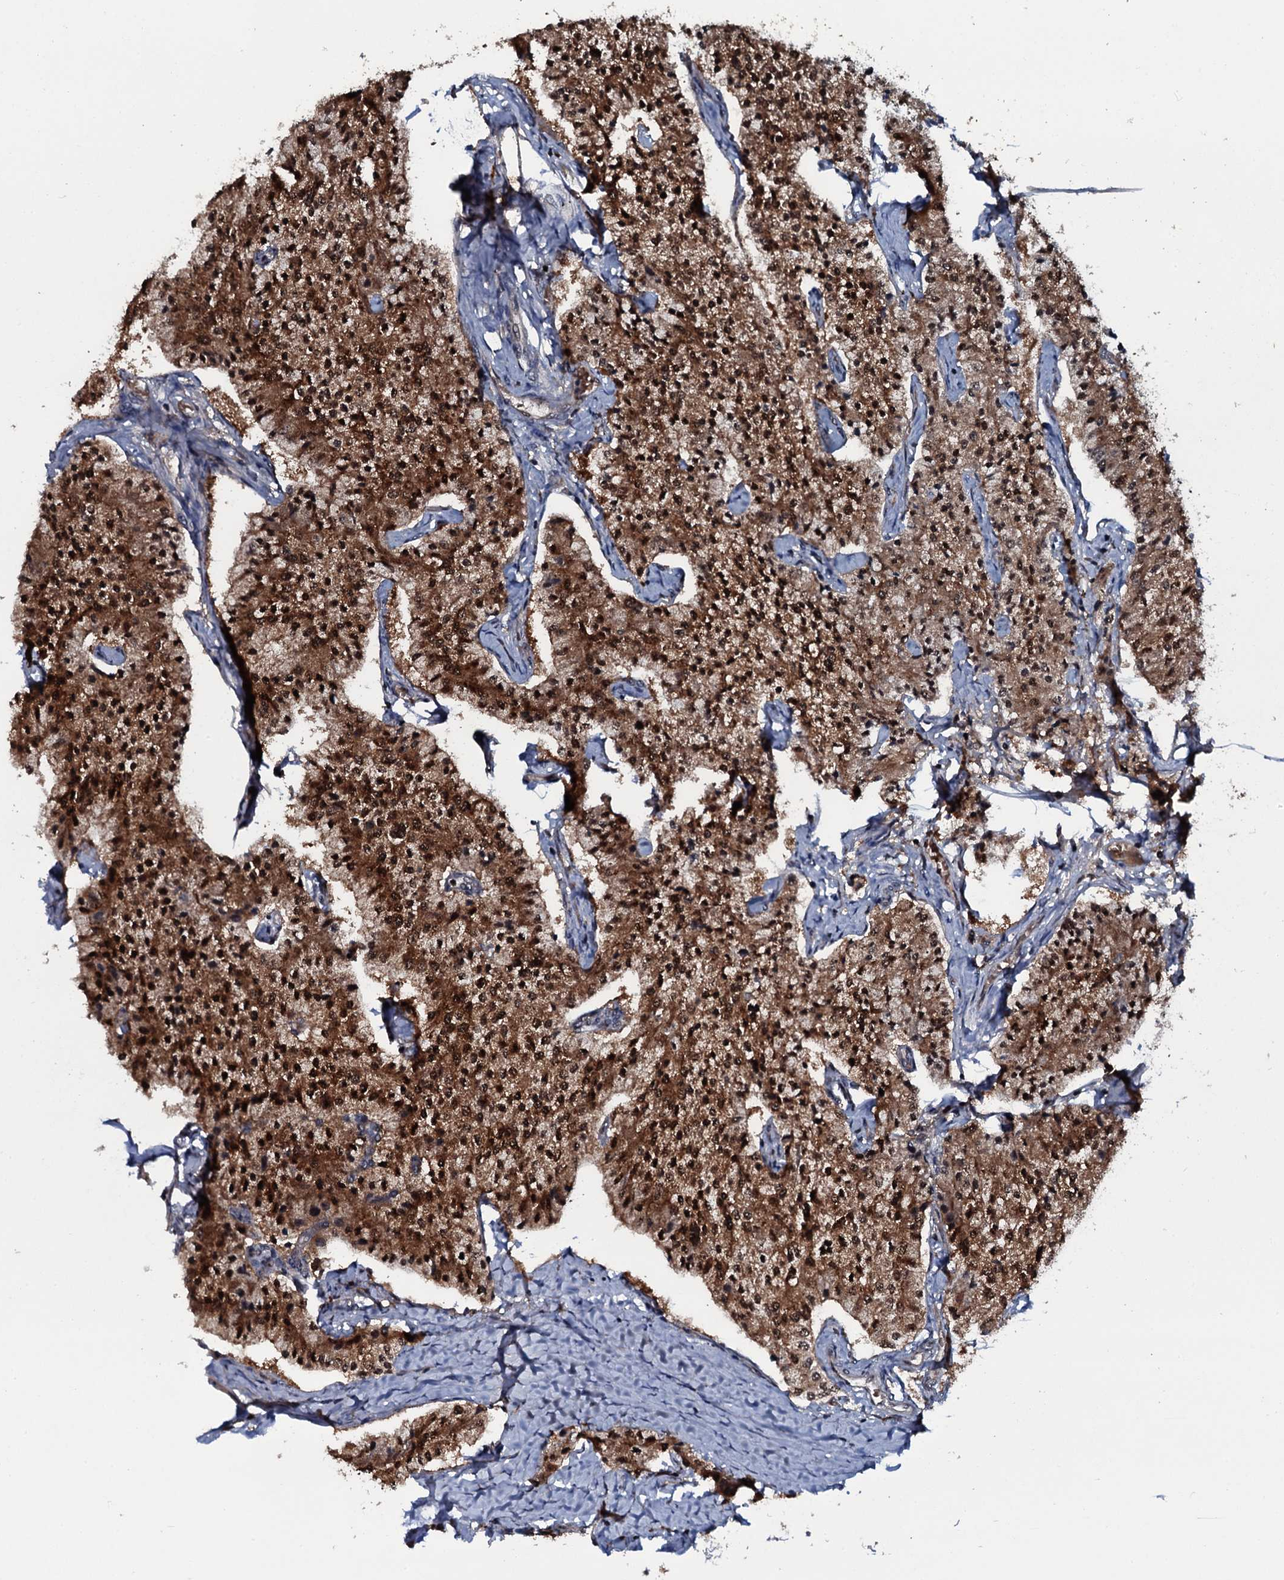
{"staining": {"intensity": "strong", "quantity": ">75%", "location": "cytoplasmic/membranous,nuclear"}, "tissue": "carcinoid", "cell_type": "Tumor cells", "image_type": "cancer", "snomed": [{"axis": "morphology", "description": "Carcinoid, malignant, NOS"}, {"axis": "topography", "description": "Colon"}], "caption": "Human carcinoid stained with a protein marker displays strong staining in tumor cells.", "gene": "HDDC3", "patient": {"sex": "female", "age": 52}}